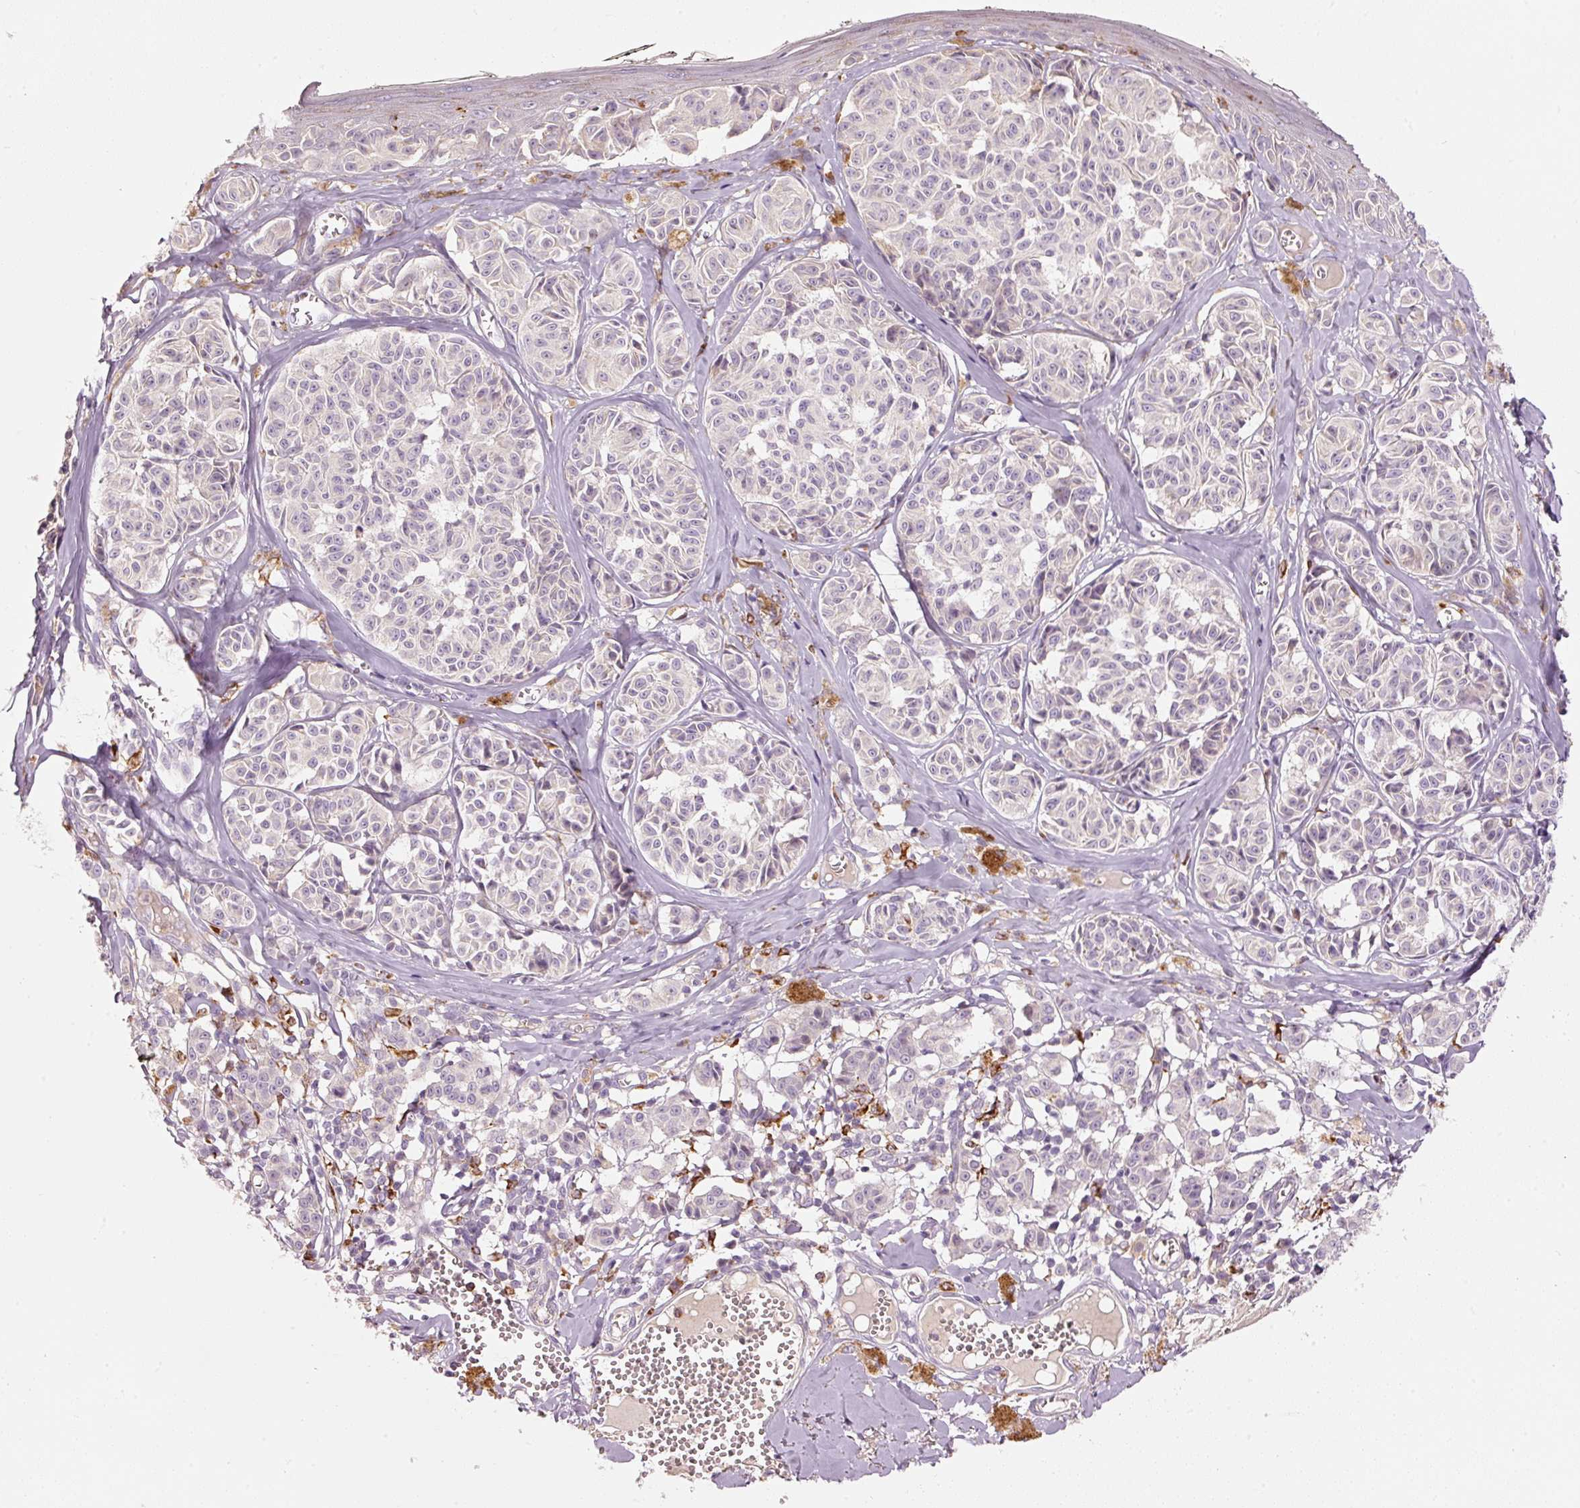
{"staining": {"intensity": "negative", "quantity": "none", "location": "none"}, "tissue": "melanoma", "cell_type": "Tumor cells", "image_type": "cancer", "snomed": [{"axis": "morphology", "description": "Malignant melanoma, NOS"}, {"axis": "topography", "description": "Skin"}], "caption": "This is an immunohistochemistry (IHC) photomicrograph of melanoma. There is no expression in tumor cells.", "gene": "KLHL21", "patient": {"sex": "female", "age": 43}}